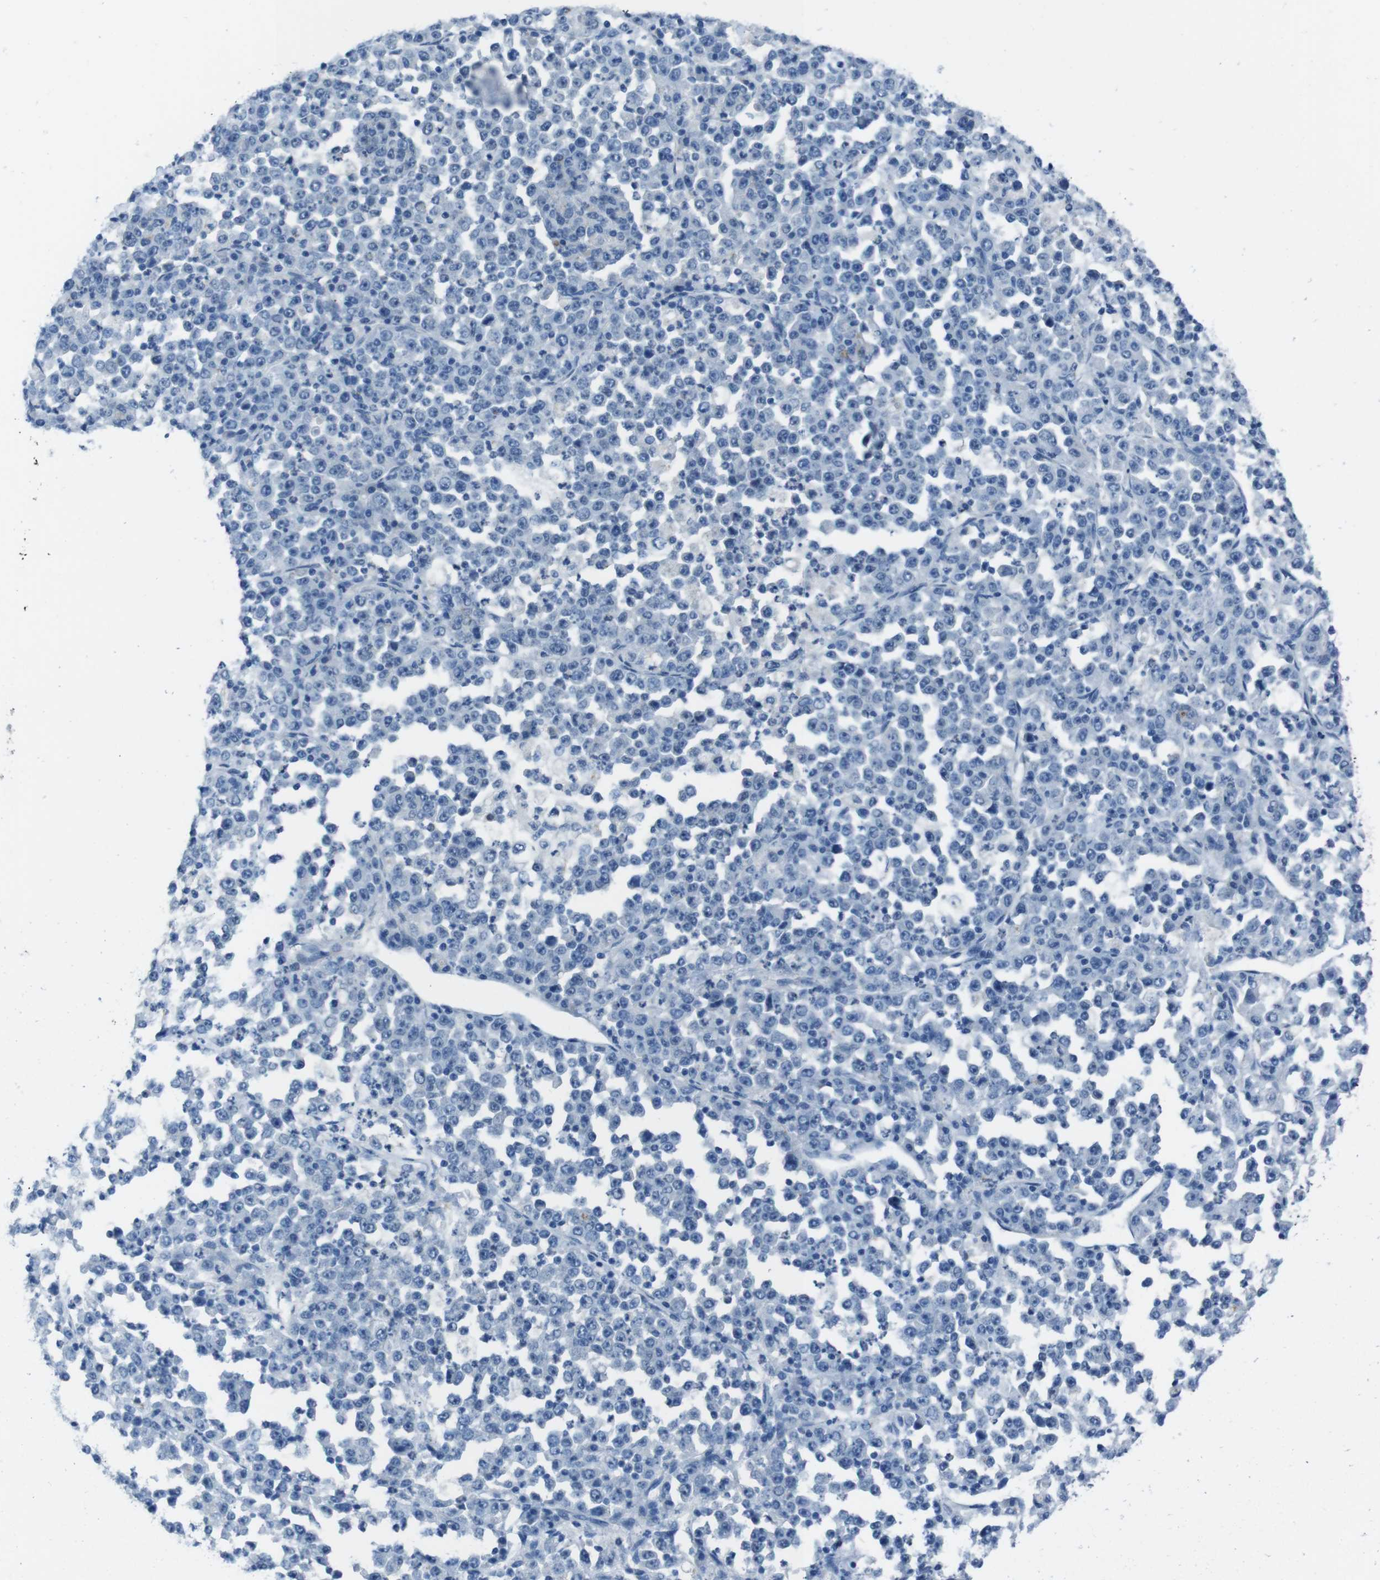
{"staining": {"intensity": "negative", "quantity": "none", "location": "none"}, "tissue": "stomach cancer", "cell_type": "Tumor cells", "image_type": "cancer", "snomed": [{"axis": "morphology", "description": "Normal tissue, NOS"}, {"axis": "morphology", "description": "Adenocarcinoma, NOS"}, {"axis": "topography", "description": "Stomach, upper"}, {"axis": "topography", "description": "Stomach"}], "caption": "Immunohistochemical staining of stomach cancer displays no significant expression in tumor cells. (Stains: DAB (3,3'-diaminobenzidine) IHC with hematoxylin counter stain, Microscopy: brightfield microscopy at high magnification).", "gene": "CDHR2", "patient": {"sex": "male", "age": 59}}